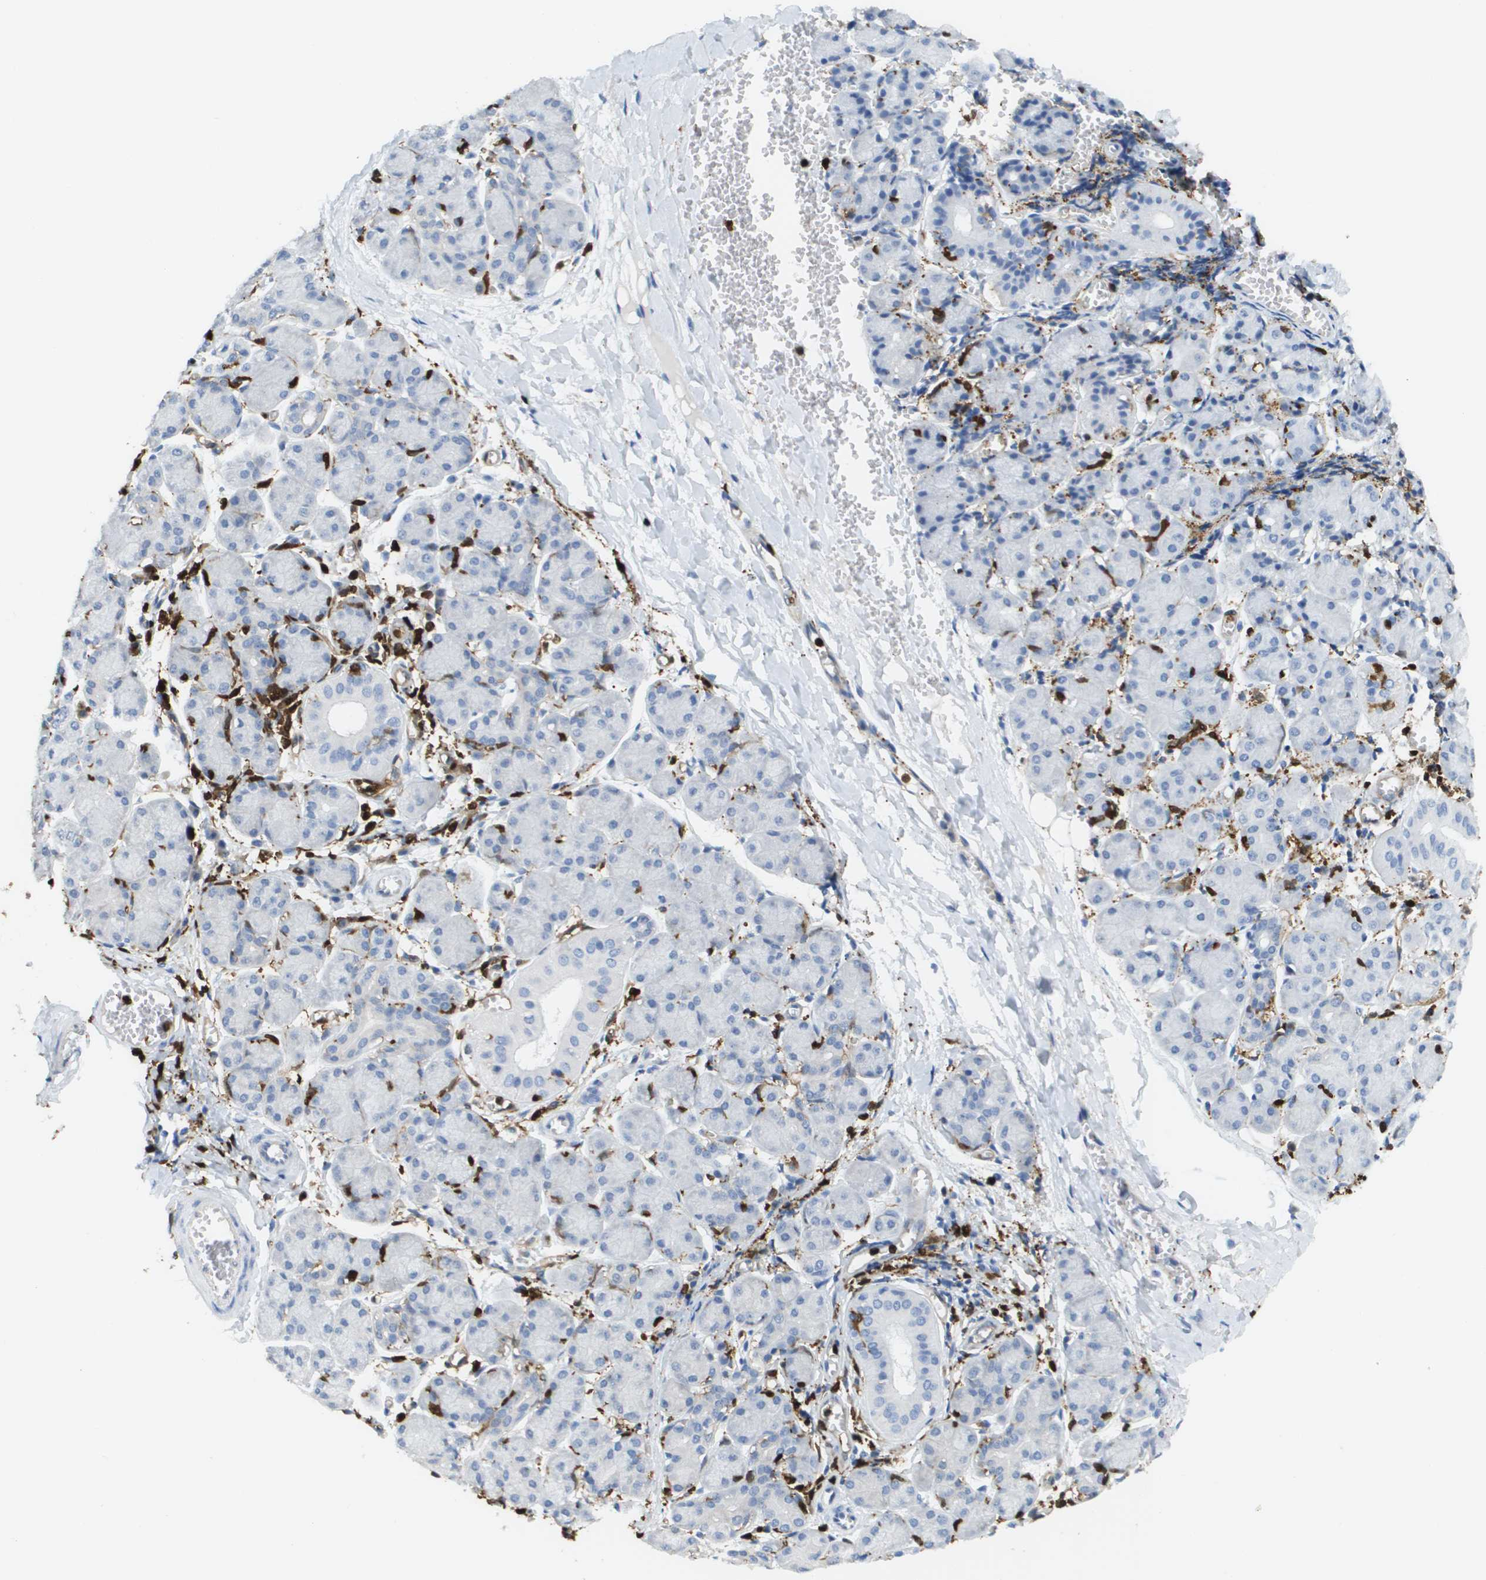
{"staining": {"intensity": "negative", "quantity": "none", "location": "none"}, "tissue": "salivary gland", "cell_type": "Glandular cells", "image_type": "normal", "snomed": [{"axis": "morphology", "description": "Normal tissue, NOS"}, {"axis": "morphology", "description": "Inflammation, NOS"}, {"axis": "topography", "description": "Lymph node"}, {"axis": "topography", "description": "Salivary gland"}], "caption": "High power microscopy micrograph of an immunohistochemistry (IHC) histopathology image of benign salivary gland, revealing no significant staining in glandular cells.", "gene": "DOCK5", "patient": {"sex": "male", "age": 3}}